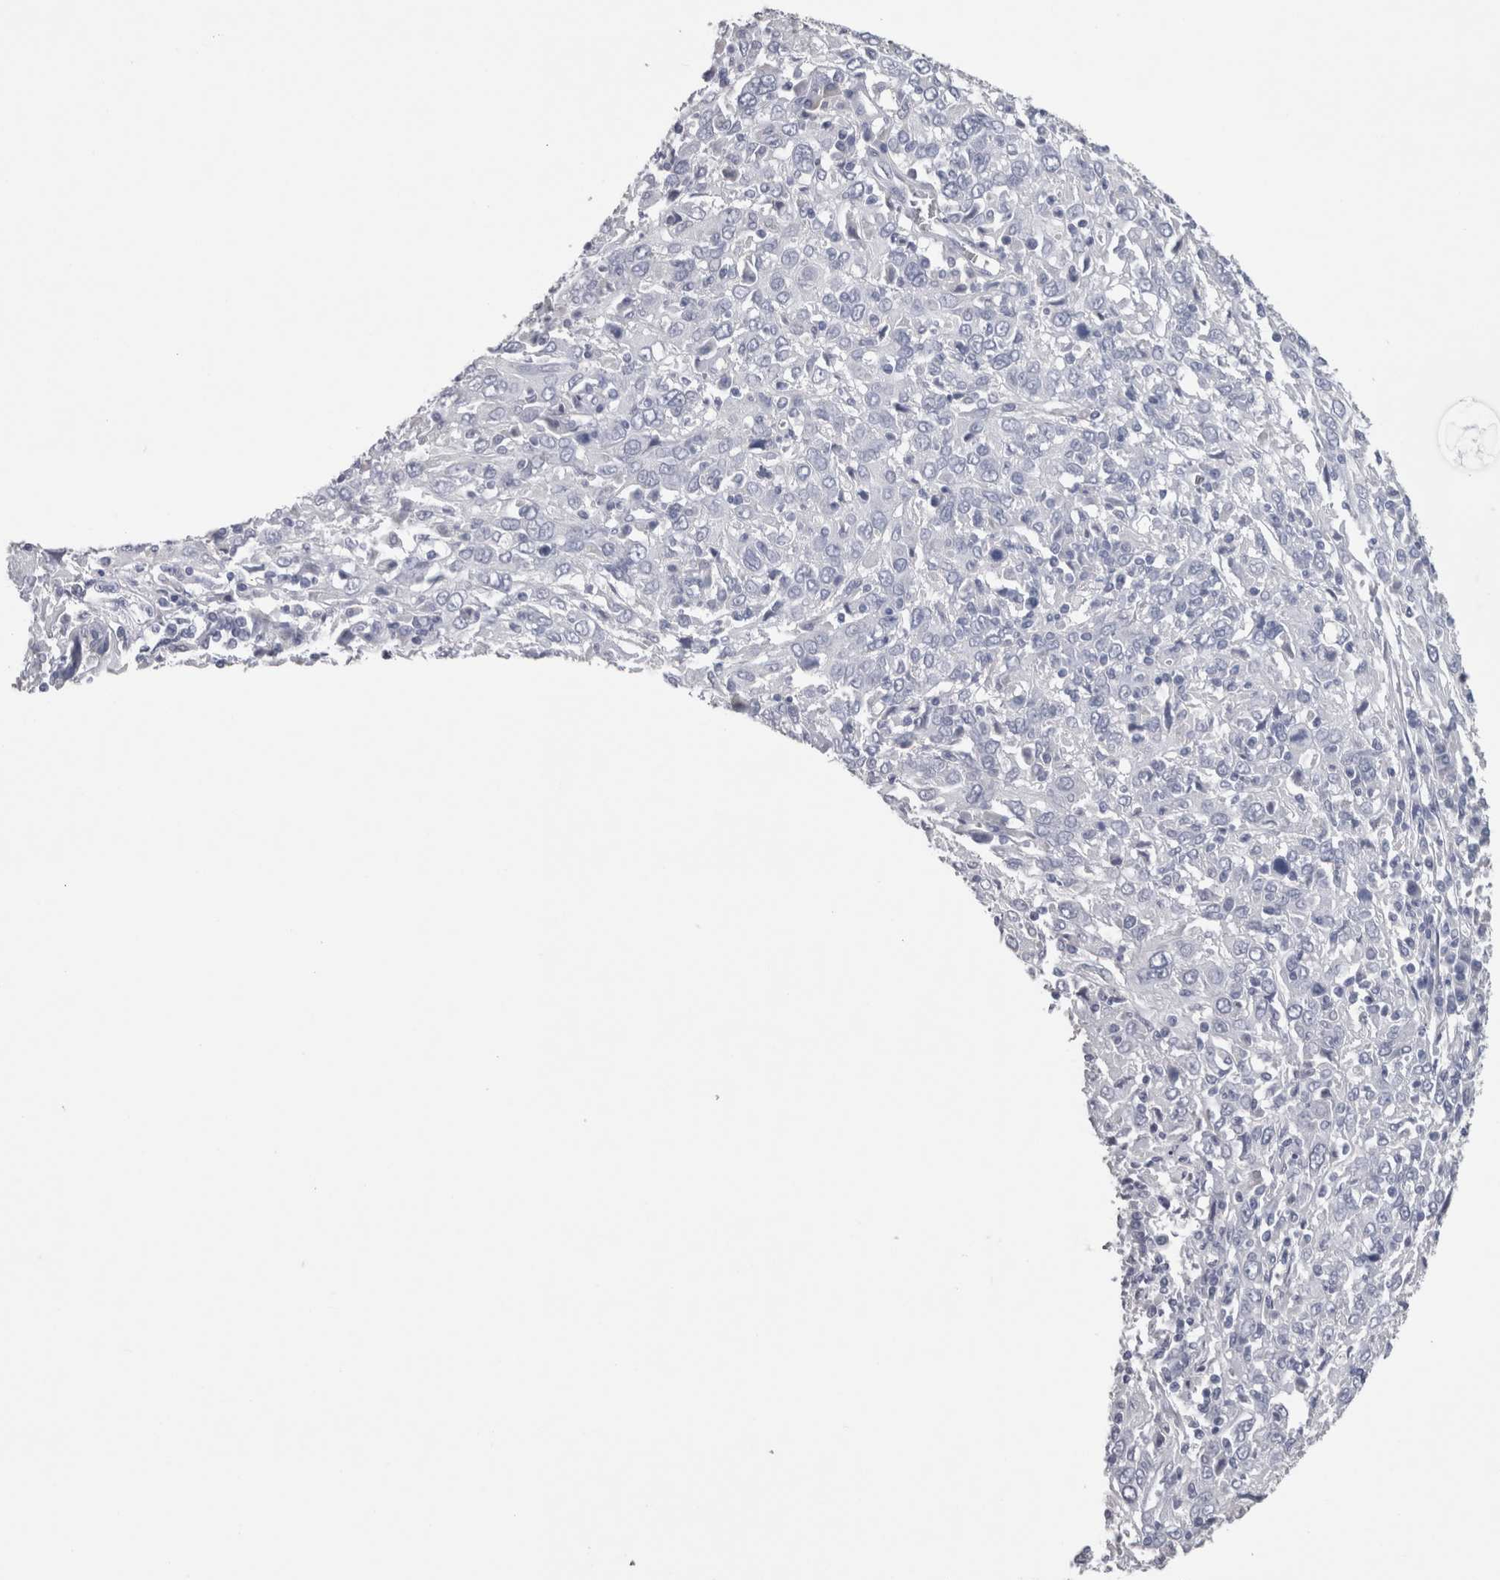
{"staining": {"intensity": "negative", "quantity": "none", "location": "none"}, "tissue": "cervical cancer", "cell_type": "Tumor cells", "image_type": "cancer", "snomed": [{"axis": "morphology", "description": "Squamous cell carcinoma, NOS"}, {"axis": "topography", "description": "Cervix"}], "caption": "Immunohistochemistry (IHC) photomicrograph of neoplastic tissue: human cervical squamous cell carcinoma stained with DAB (3,3'-diaminobenzidine) exhibits no significant protein expression in tumor cells. Brightfield microscopy of IHC stained with DAB (3,3'-diaminobenzidine) (brown) and hematoxylin (blue), captured at high magnification.", "gene": "CA8", "patient": {"sex": "female", "age": 46}}